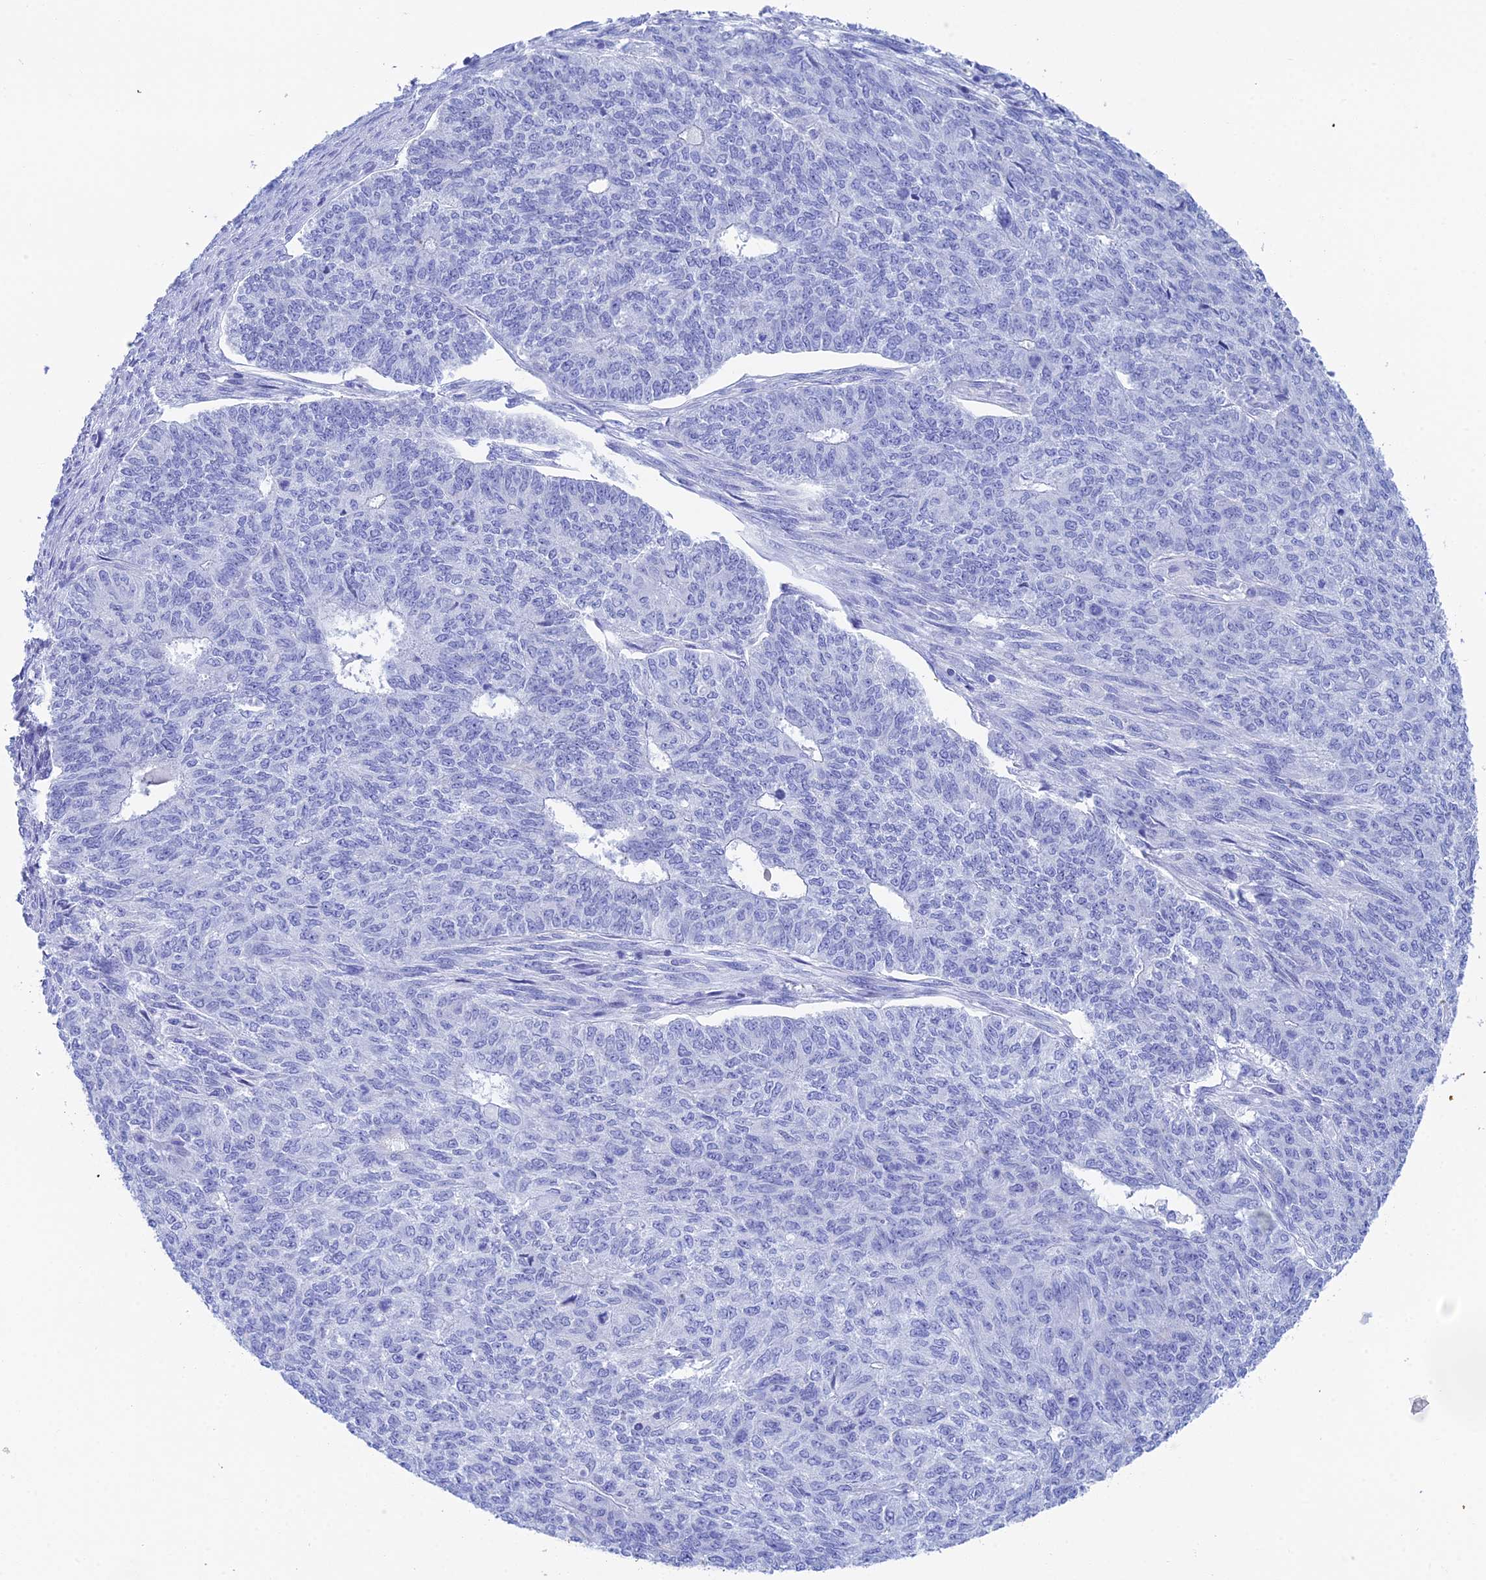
{"staining": {"intensity": "negative", "quantity": "none", "location": "none"}, "tissue": "endometrial cancer", "cell_type": "Tumor cells", "image_type": "cancer", "snomed": [{"axis": "morphology", "description": "Adenocarcinoma, NOS"}, {"axis": "topography", "description": "Endometrium"}], "caption": "Adenocarcinoma (endometrial) stained for a protein using immunohistochemistry displays no staining tumor cells.", "gene": "REG1A", "patient": {"sex": "female", "age": 32}}